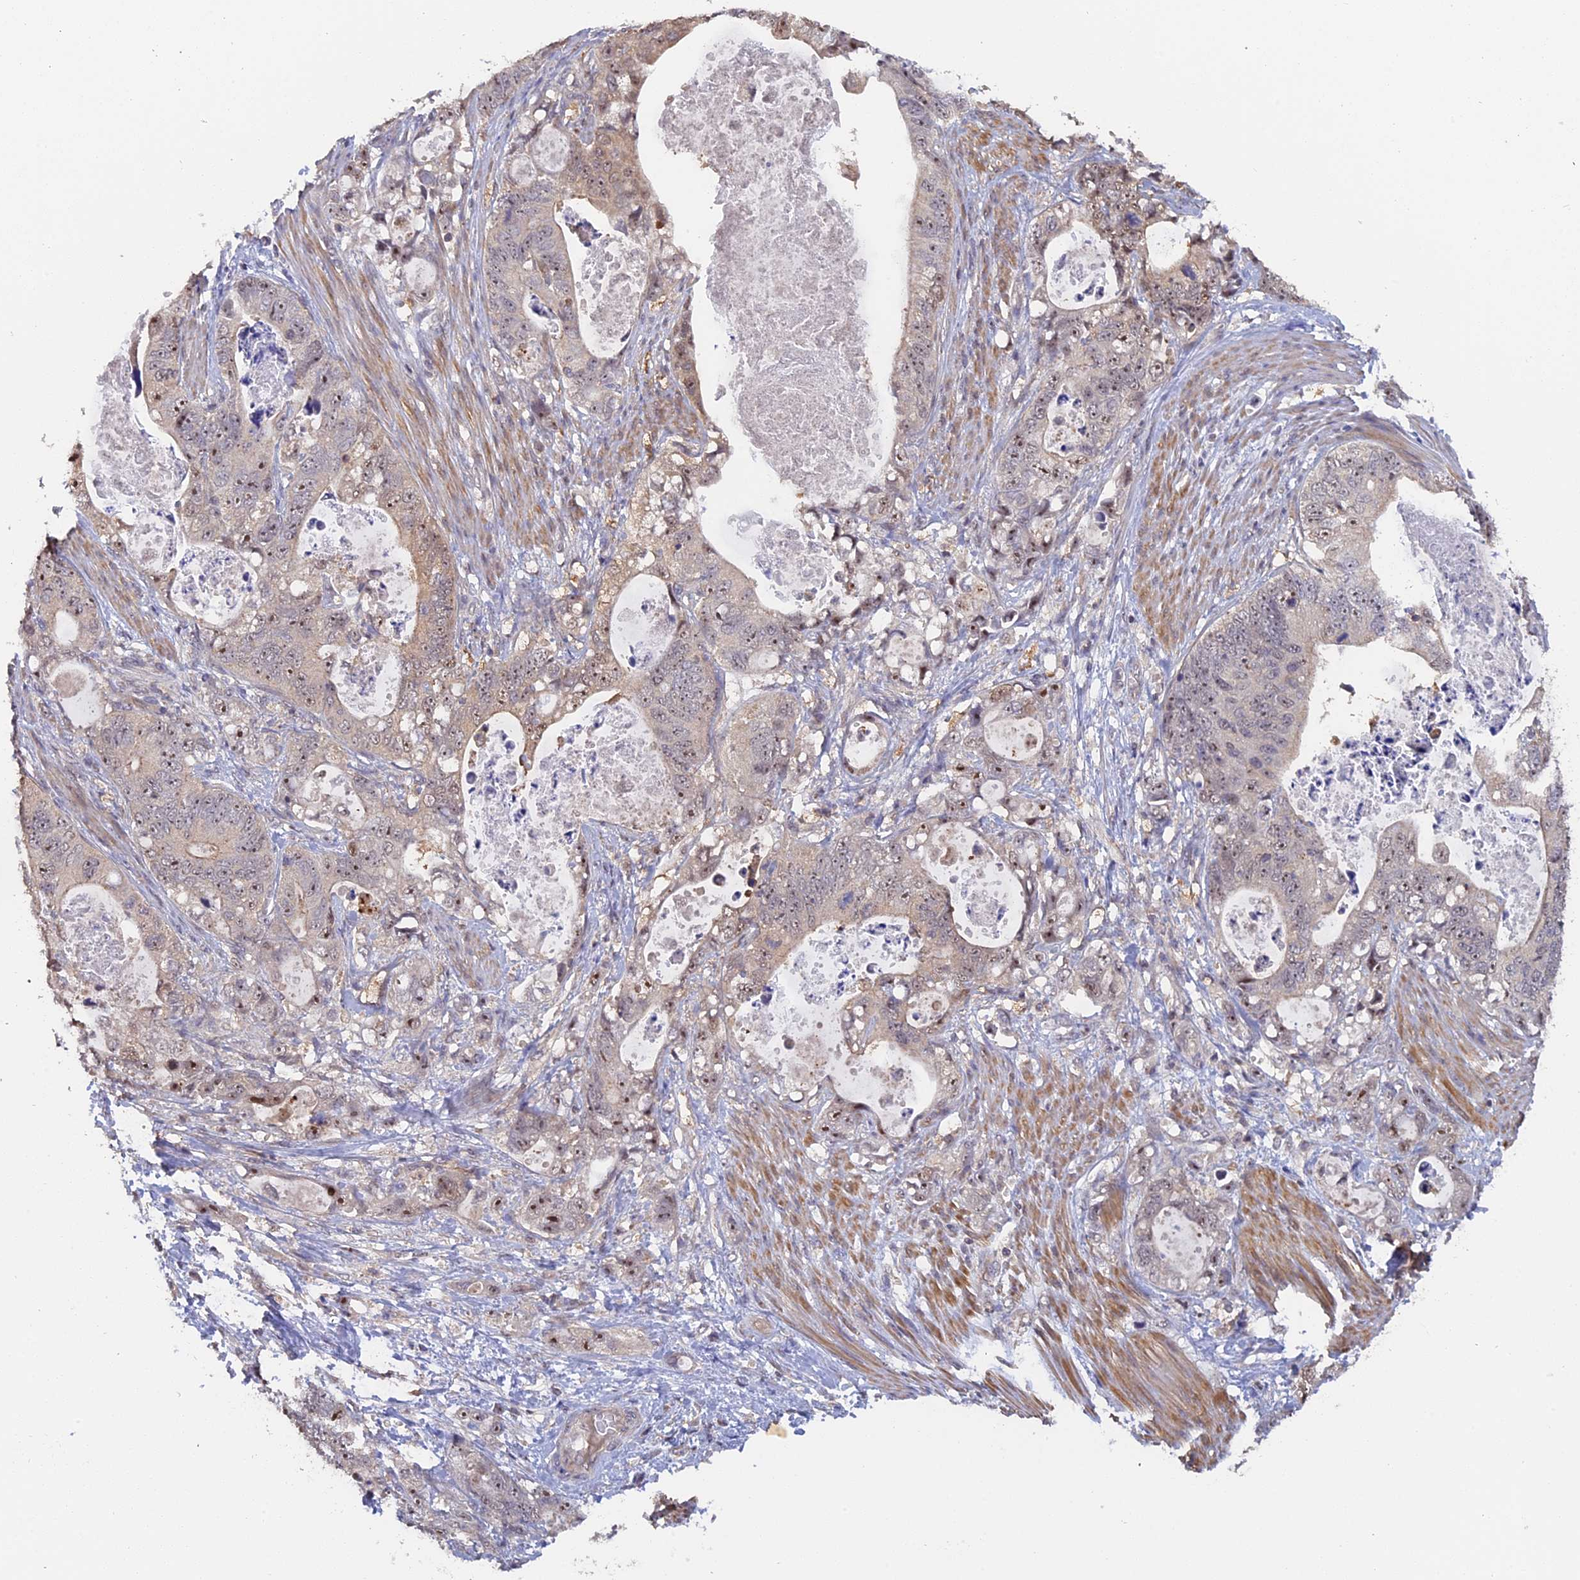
{"staining": {"intensity": "moderate", "quantity": ">75%", "location": "nuclear"}, "tissue": "stomach cancer", "cell_type": "Tumor cells", "image_type": "cancer", "snomed": [{"axis": "morphology", "description": "Normal tissue, NOS"}, {"axis": "morphology", "description": "Adenocarcinoma, NOS"}, {"axis": "topography", "description": "Stomach"}], "caption": "Brown immunohistochemical staining in stomach cancer (adenocarcinoma) displays moderate nuclear expression in about >75% of tumor cells. (Brightfield microscopy of DAB IHC at high magnification).", "gene": "FAM98C", "patient": {"sex": "female", "age": 89}}